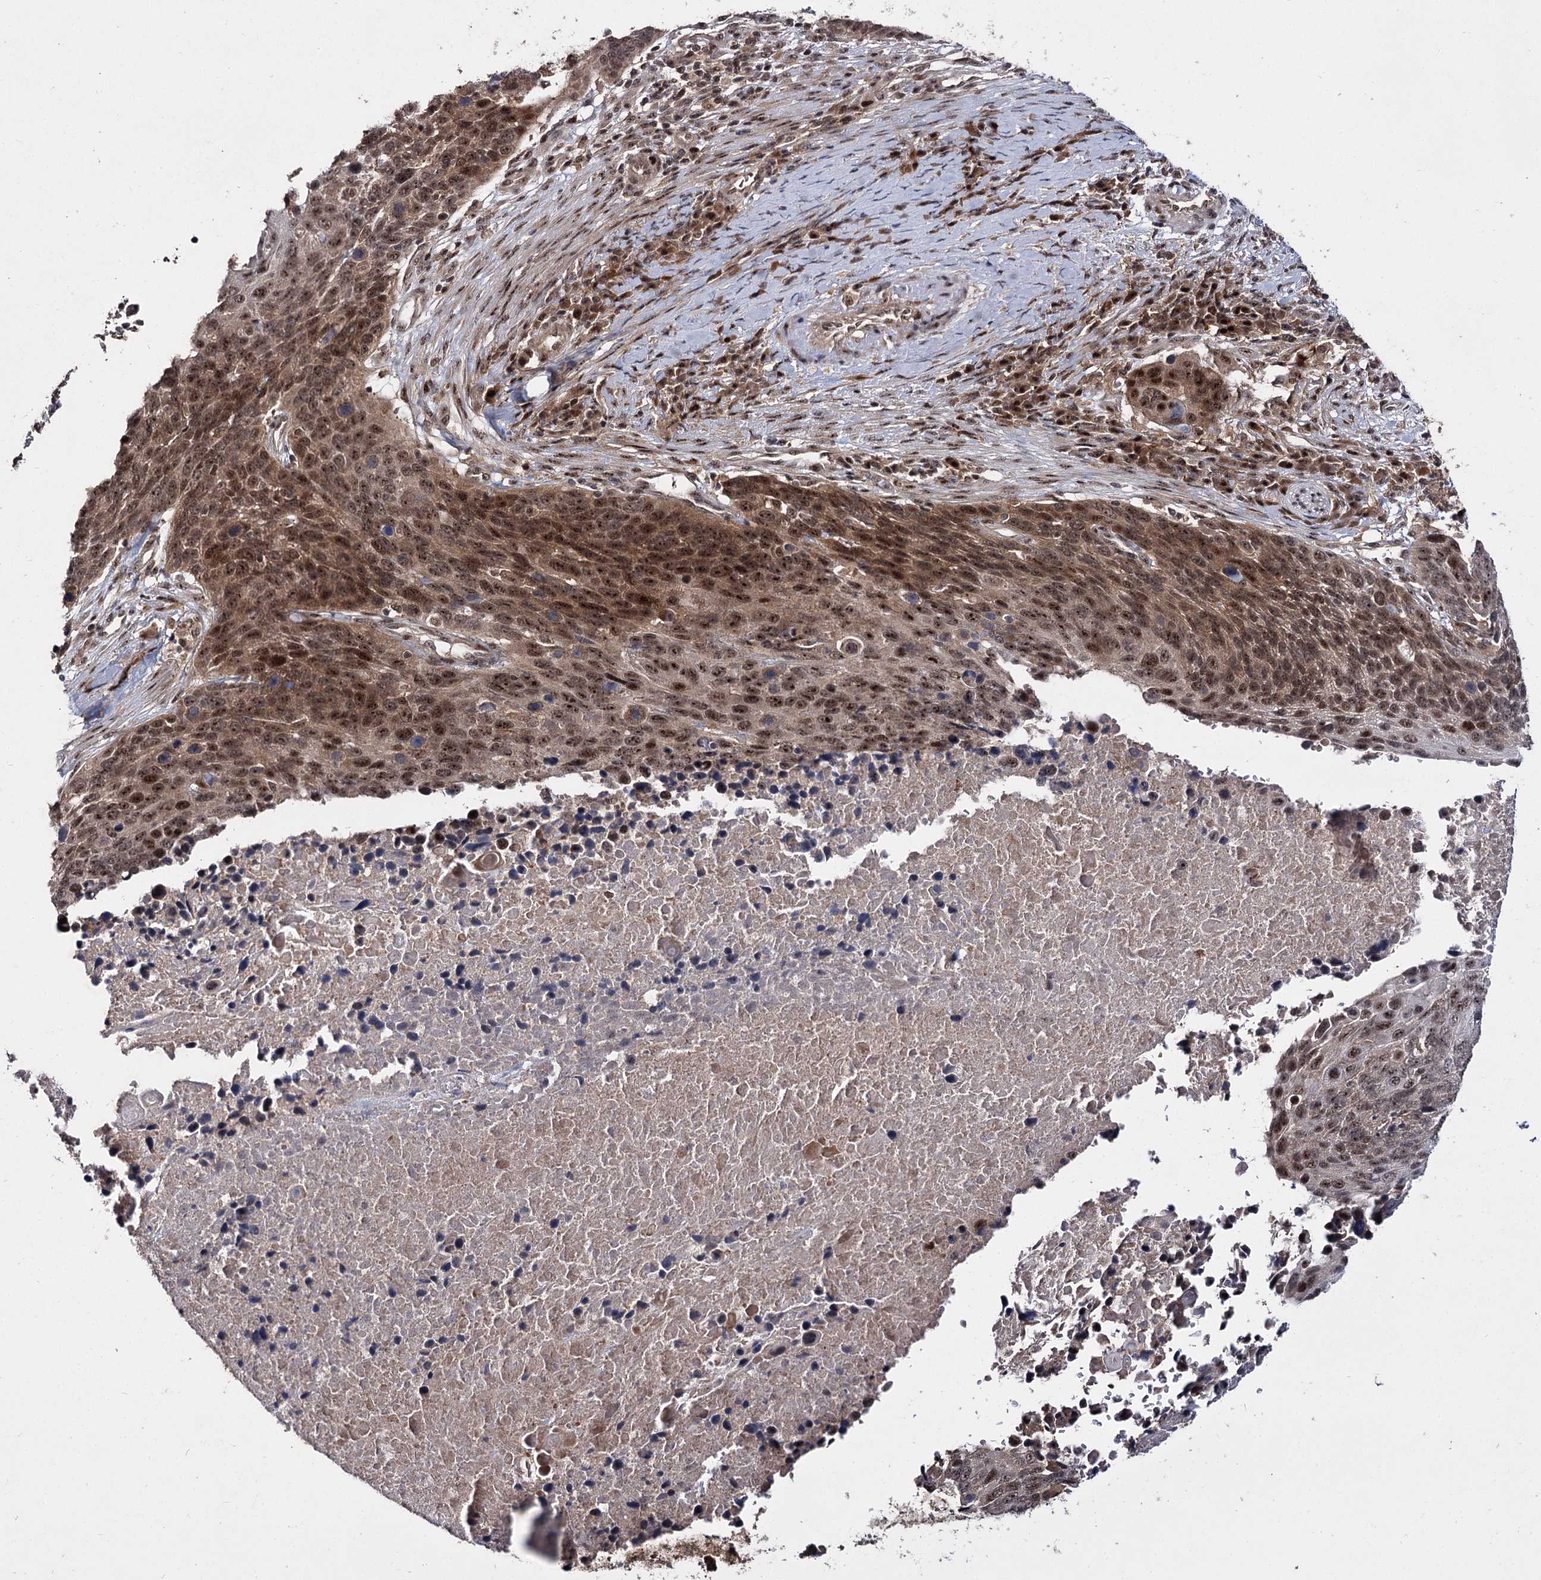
{"staining": {"intensity": "strong", "quantity": ">75%", "location": "nuclear"}, "tissue": "lung cancer", "cell_type": "Tumor cells", "image_type": "cancer", "snomed": [{"axis": "morphology", "description": "Normal tissue, NOS"}, {"axis": "morphology", "description": "Squamous cell carcinoma, NOS"}, {"axis": "topography", "description": "Lymph node"}, {"axis": "topography", "description": "Lung"}], "caption": "Protein analysis of lung squamous cell carcinoma tissue displays strong nuclear positivity in about >75% of tumor cells.", "gene": "MKNK2", "patient": {"sex": "male", "age": 66}}